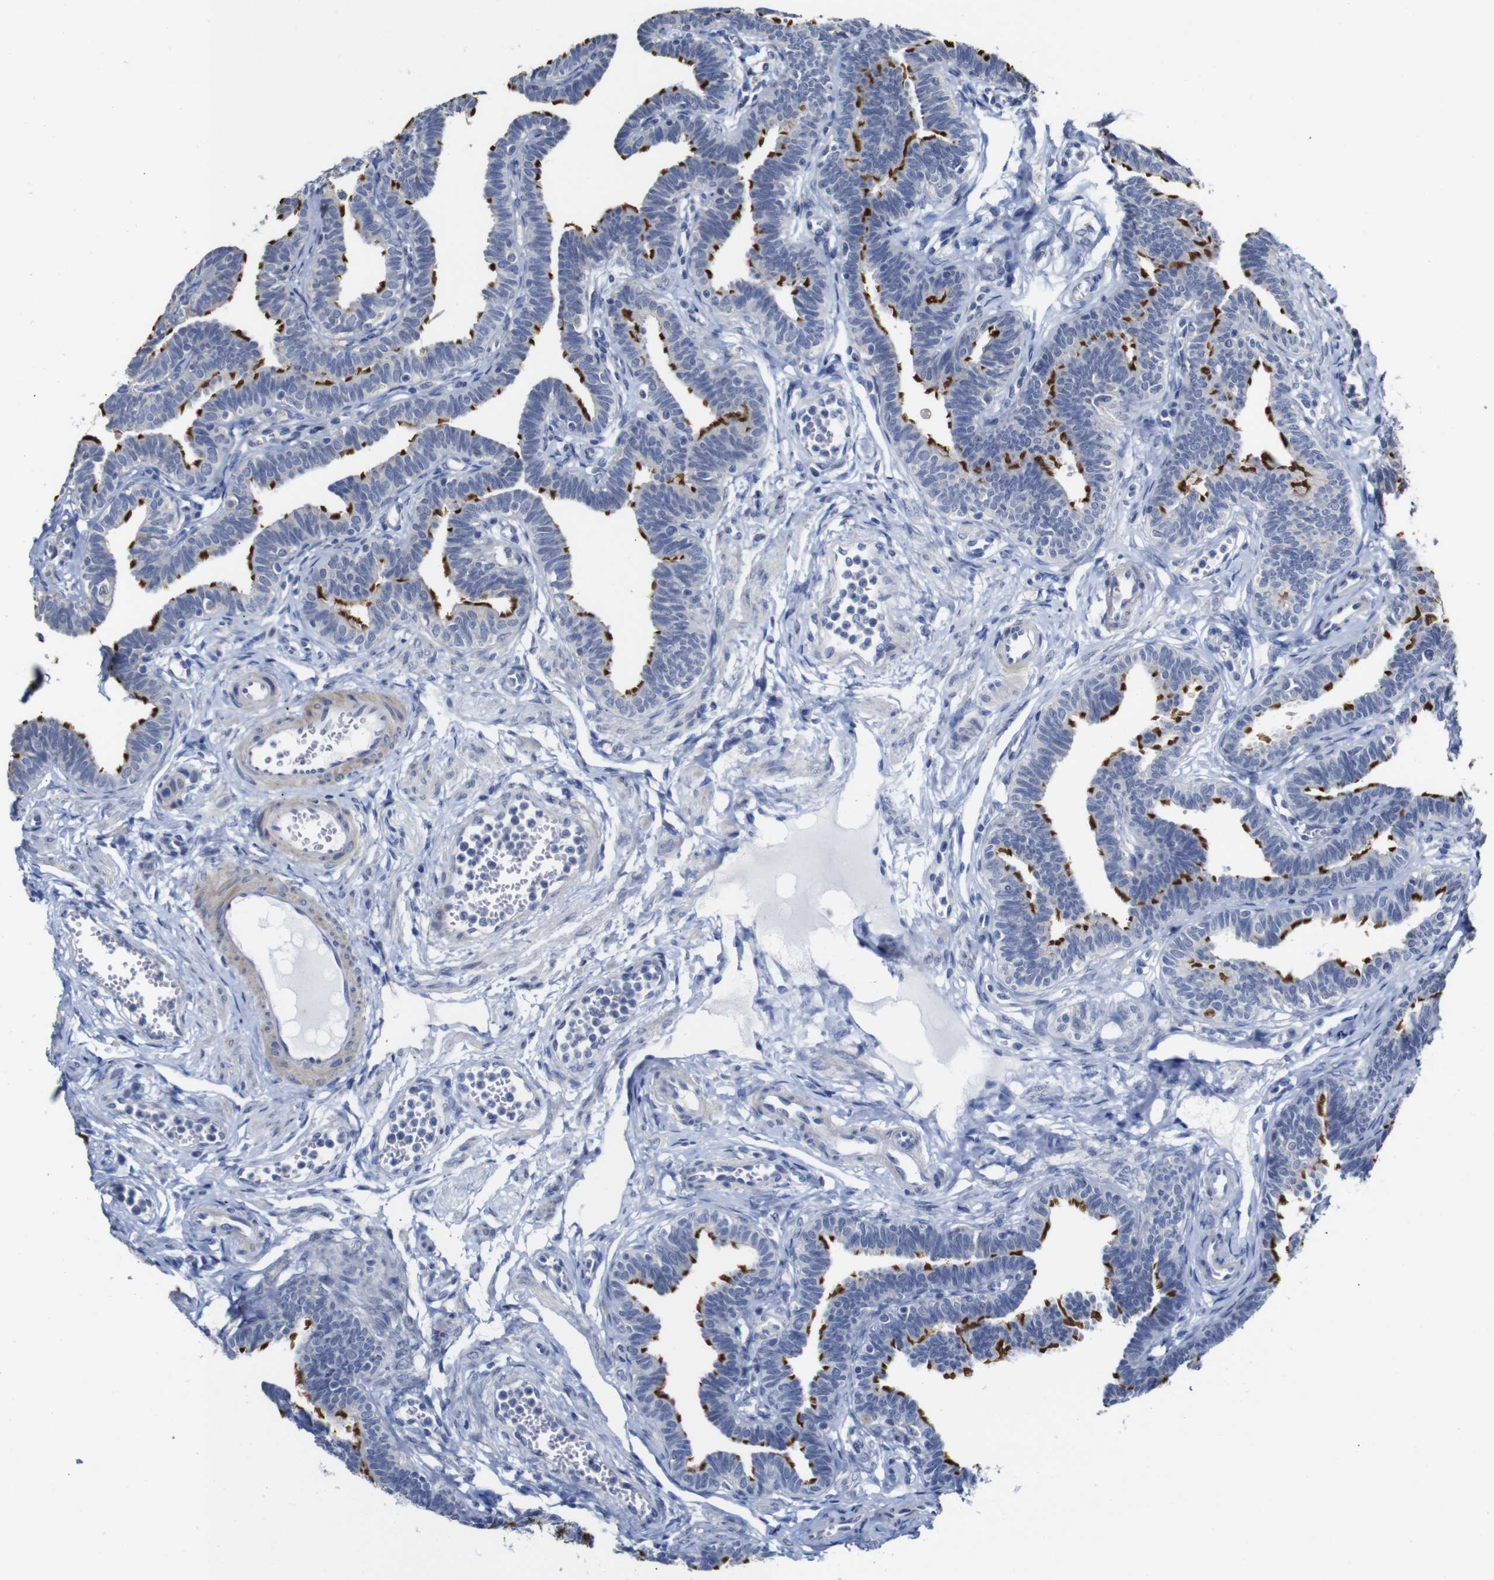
{"staining": {"intensity": "strong", "quantity": "25%-75%", "location": "cytoplasmic/membranous"}, "tissue": "fallopian tube", "cell_type": "Glandular cells", "image_type": "normal", "snomed": [{"axis": "morphology", "description": "Normal tissue, NOS"}, {"axis": "topography", "description": "Fallopian tube"}, {"axis": "topography", "description": "Ovary"}], "caption": "IHC histopathology image of unremarkable fallopian tube stained for a protein (brown), which displays high levels of strong cytoplasmic/membranous expression in about 25%-75% of glandular cells.", "gene": "TCEAL9", "patient": {"sex": "female", "age": 23}}